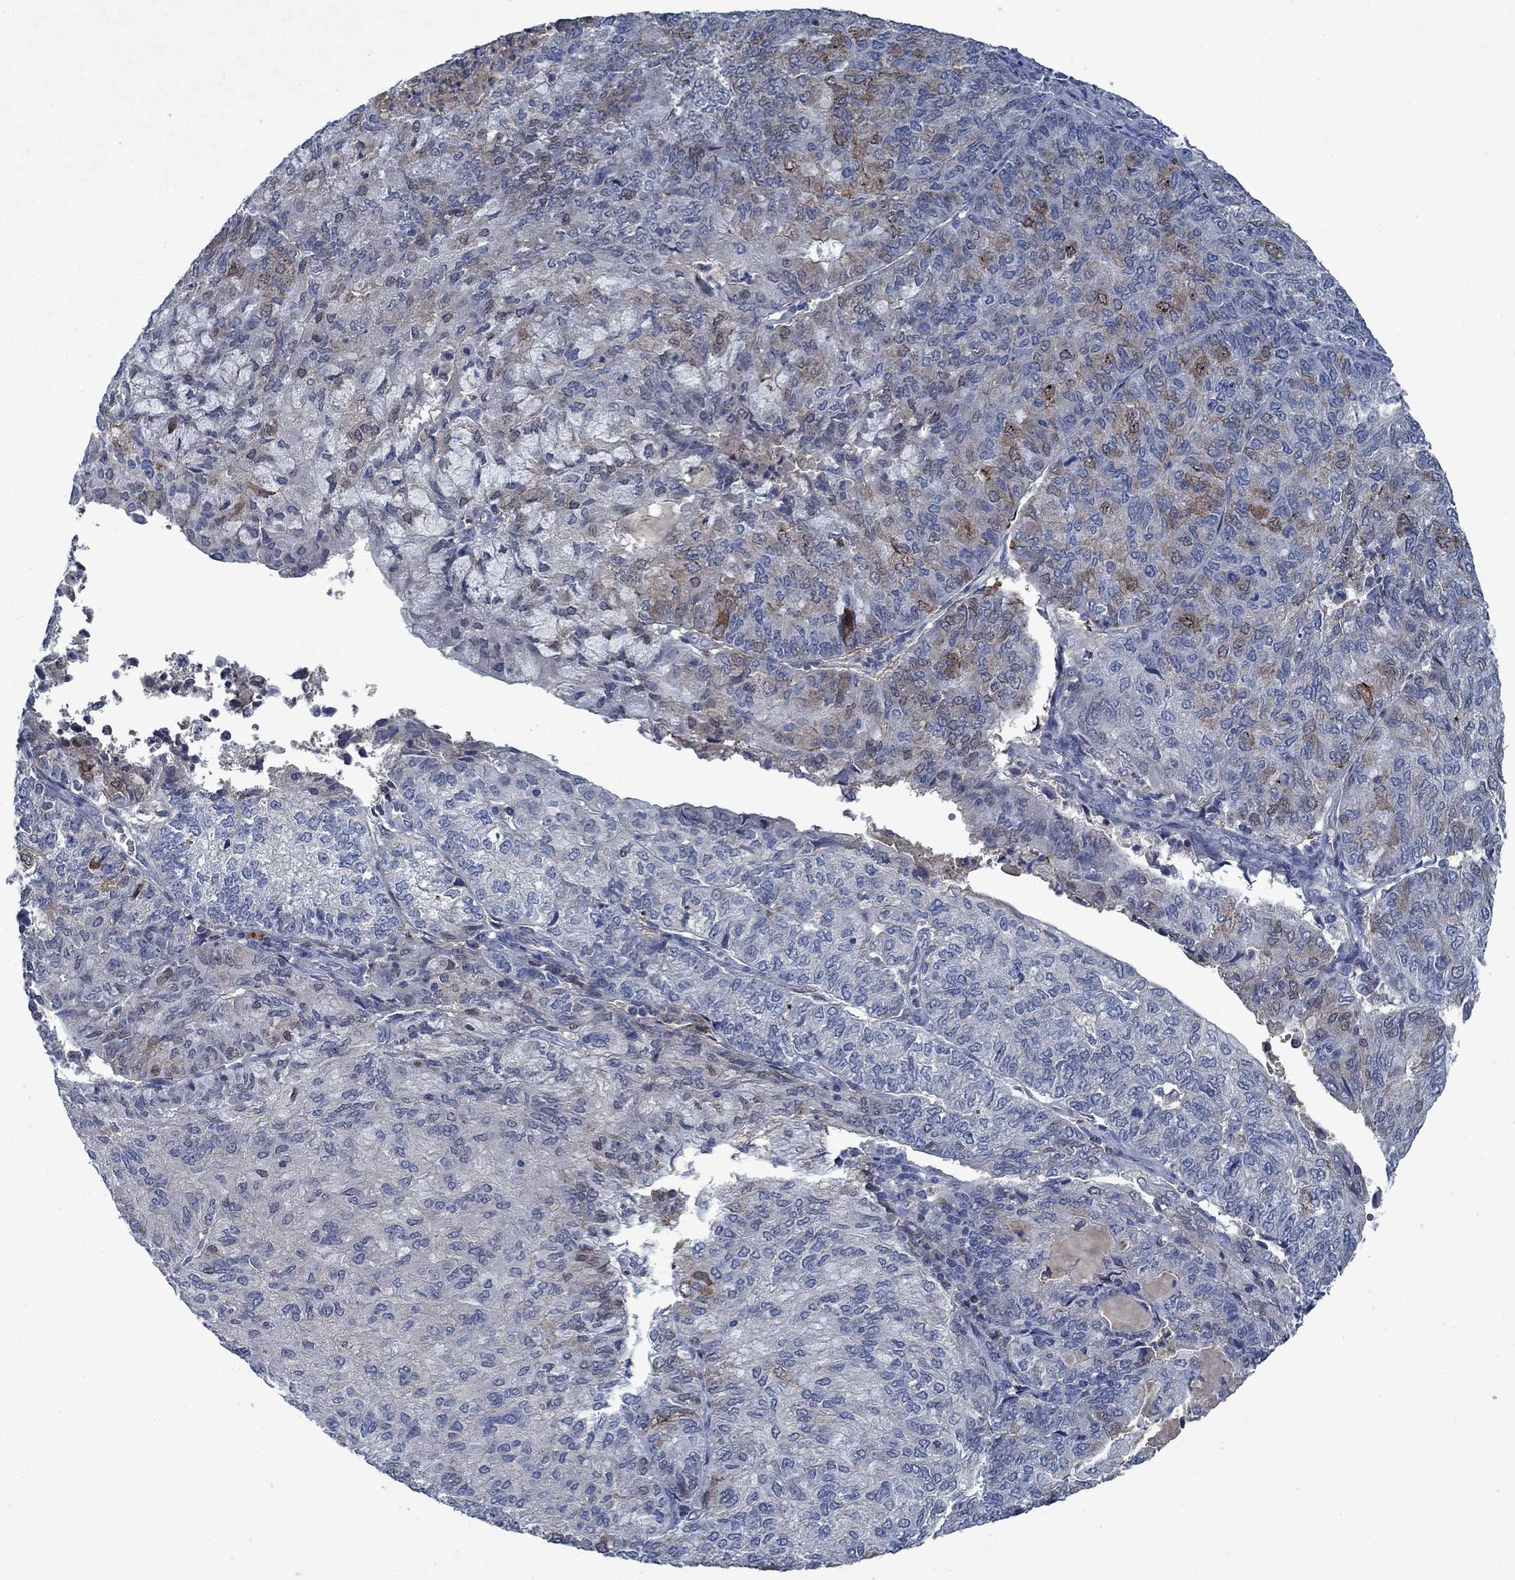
{"staining": {"intensity": "negative", "quantity": "none", "location": "none"}, "tissue": "endometrial cancer", "cell_type": "Tumor cells", "image_type": "cancer", "snomed": [{"axis": "morphology", "description": "Adenocarcinoma, NOS"}, {"axis": "topography", "description": "Endometrium"}], "caption": "This histopathology image is of adenocarcinoma (endometrial) stained with IHC to label a protein in brown with the nuclei are counter-stained blue. There is no staining in tumor cells.", "gene": "PNMA8A", "patient": {"sex": "female", "age": 82}}